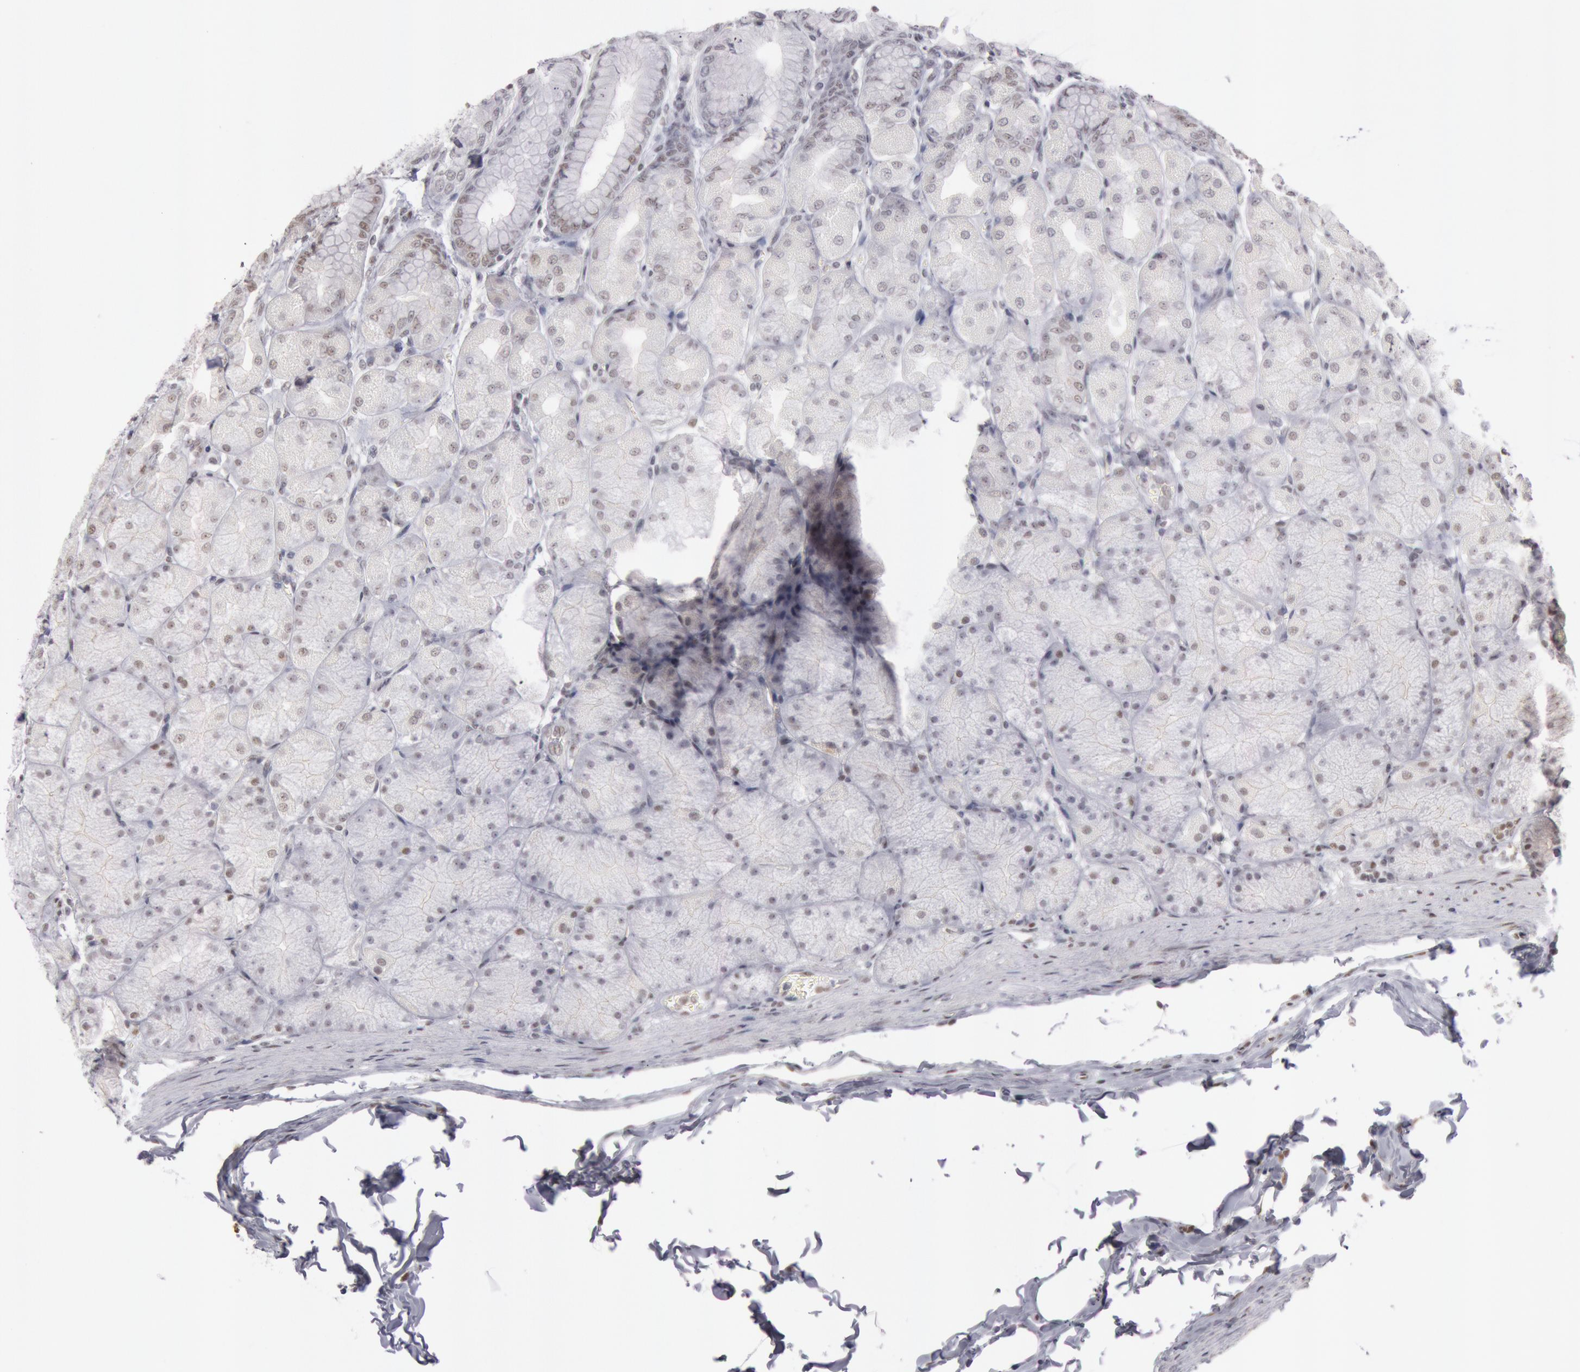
{"staining": {"intensity": "moderate", "quantity": "25%-75%", "location": "nuclear"}, "tissue": "stomach", "cell_type": "Glandular cells", "image_type": "normal", "snomed": [{"axis": "morphology", "description": "Normal tissue, NOS"}, {"axis": "topography", "description": "Stomach, upper"}], "caption": "A medium amount of moderate nuclear positivity is present in about 25%-75% of glandular cells in benign stomach.", "gene": "ESS2", "patient": {"sex": "female", "age": 56}}